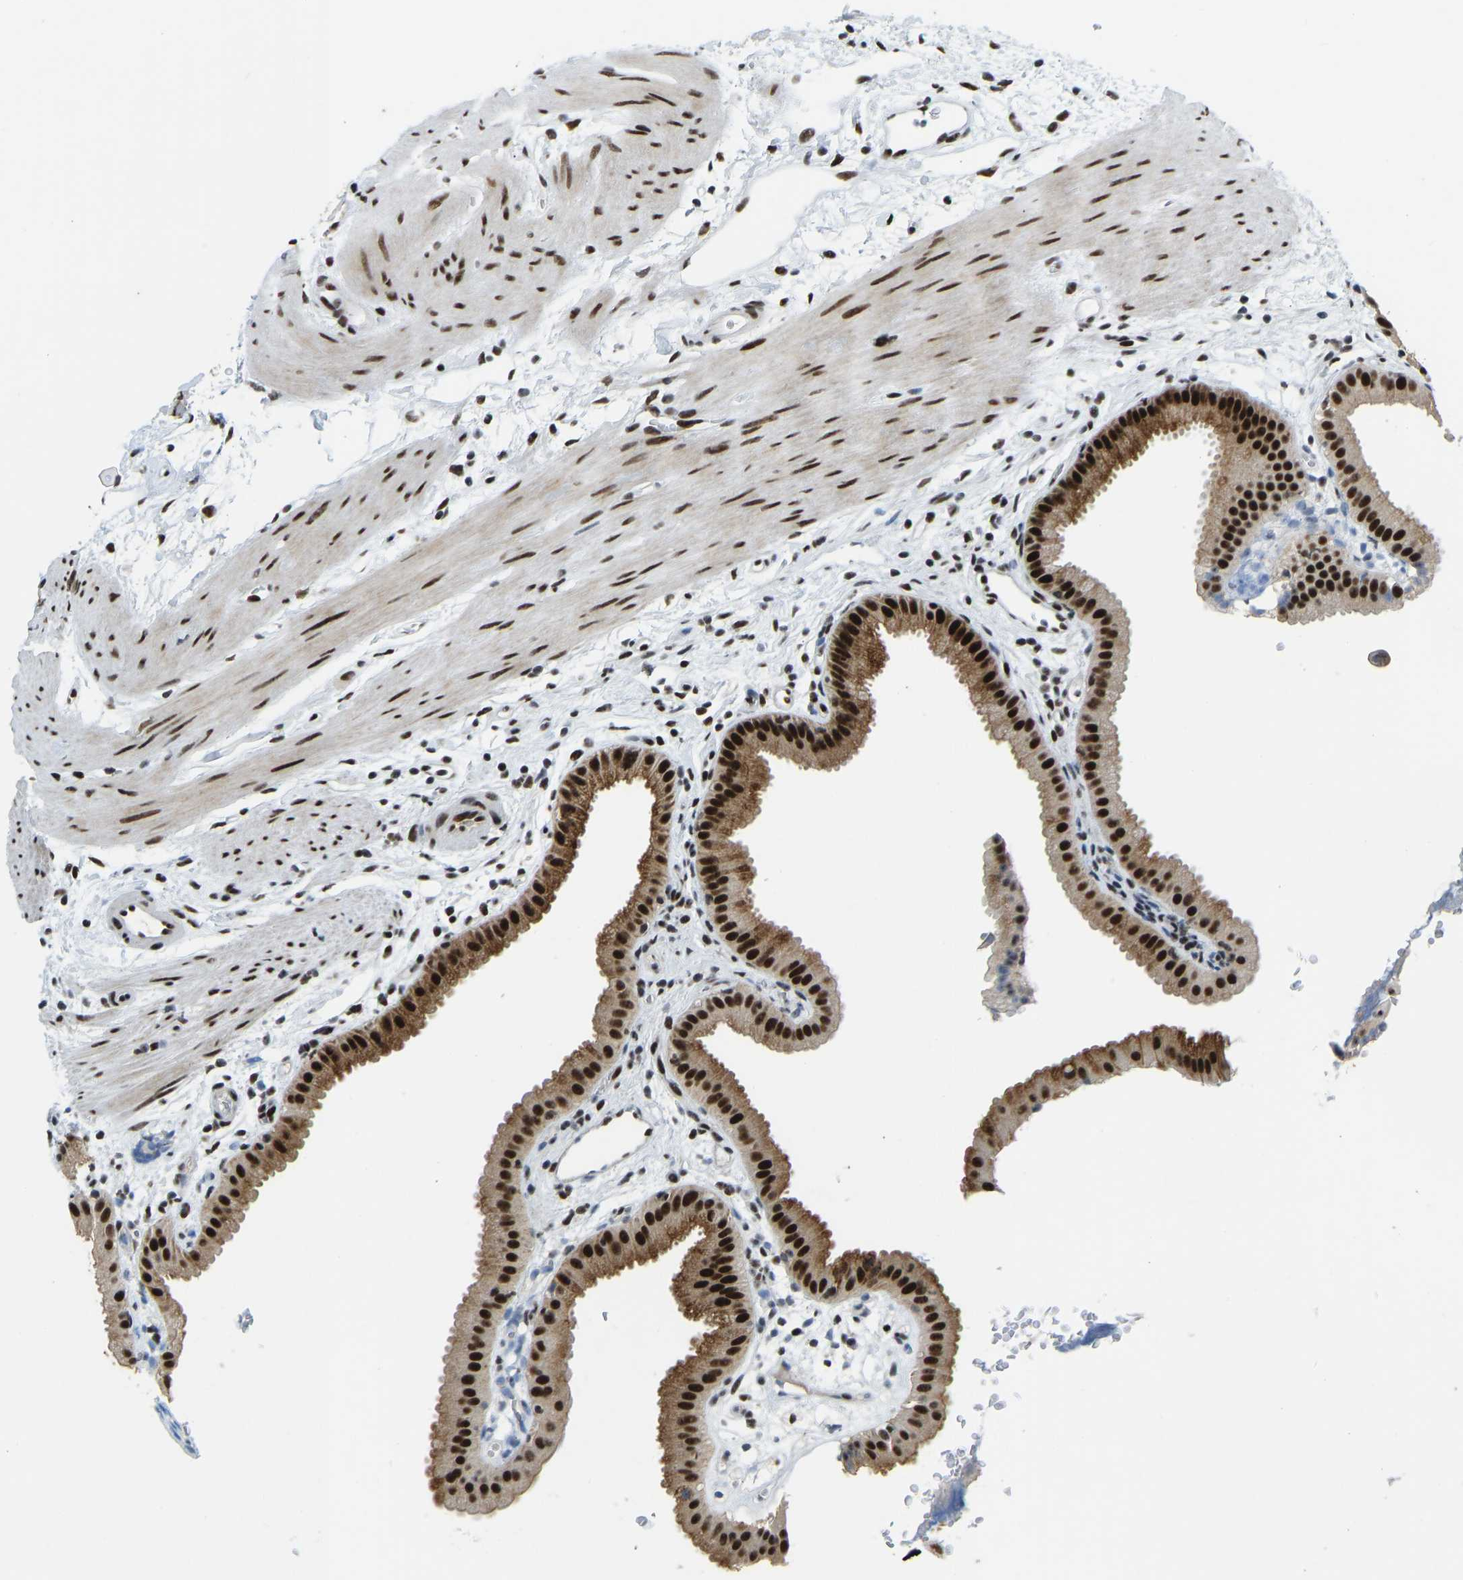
{"staining": {"intensity": "strong", "quantity": ">75%", "location": "cytoplasmic/membranous,nuclear"}, "tissue": "gallbladder", "cell_type": "Glandular cells", "image_type": "normal", "snomed": [{"axis": "morphology", "description": "Normal tissue, NOS"}, {"axis": "topography", "description": "Gallbladder"}], "caption": "Strong cytoplasmic/membranous,nuclear staining is identified in approximately >75% of glandular cells in normal gallbladder. Ihc stains the protein of interest in brown and the nuclei are stained blue.", "gene": "FOXK1", "patient": {"sex": "female", "age": 64}}